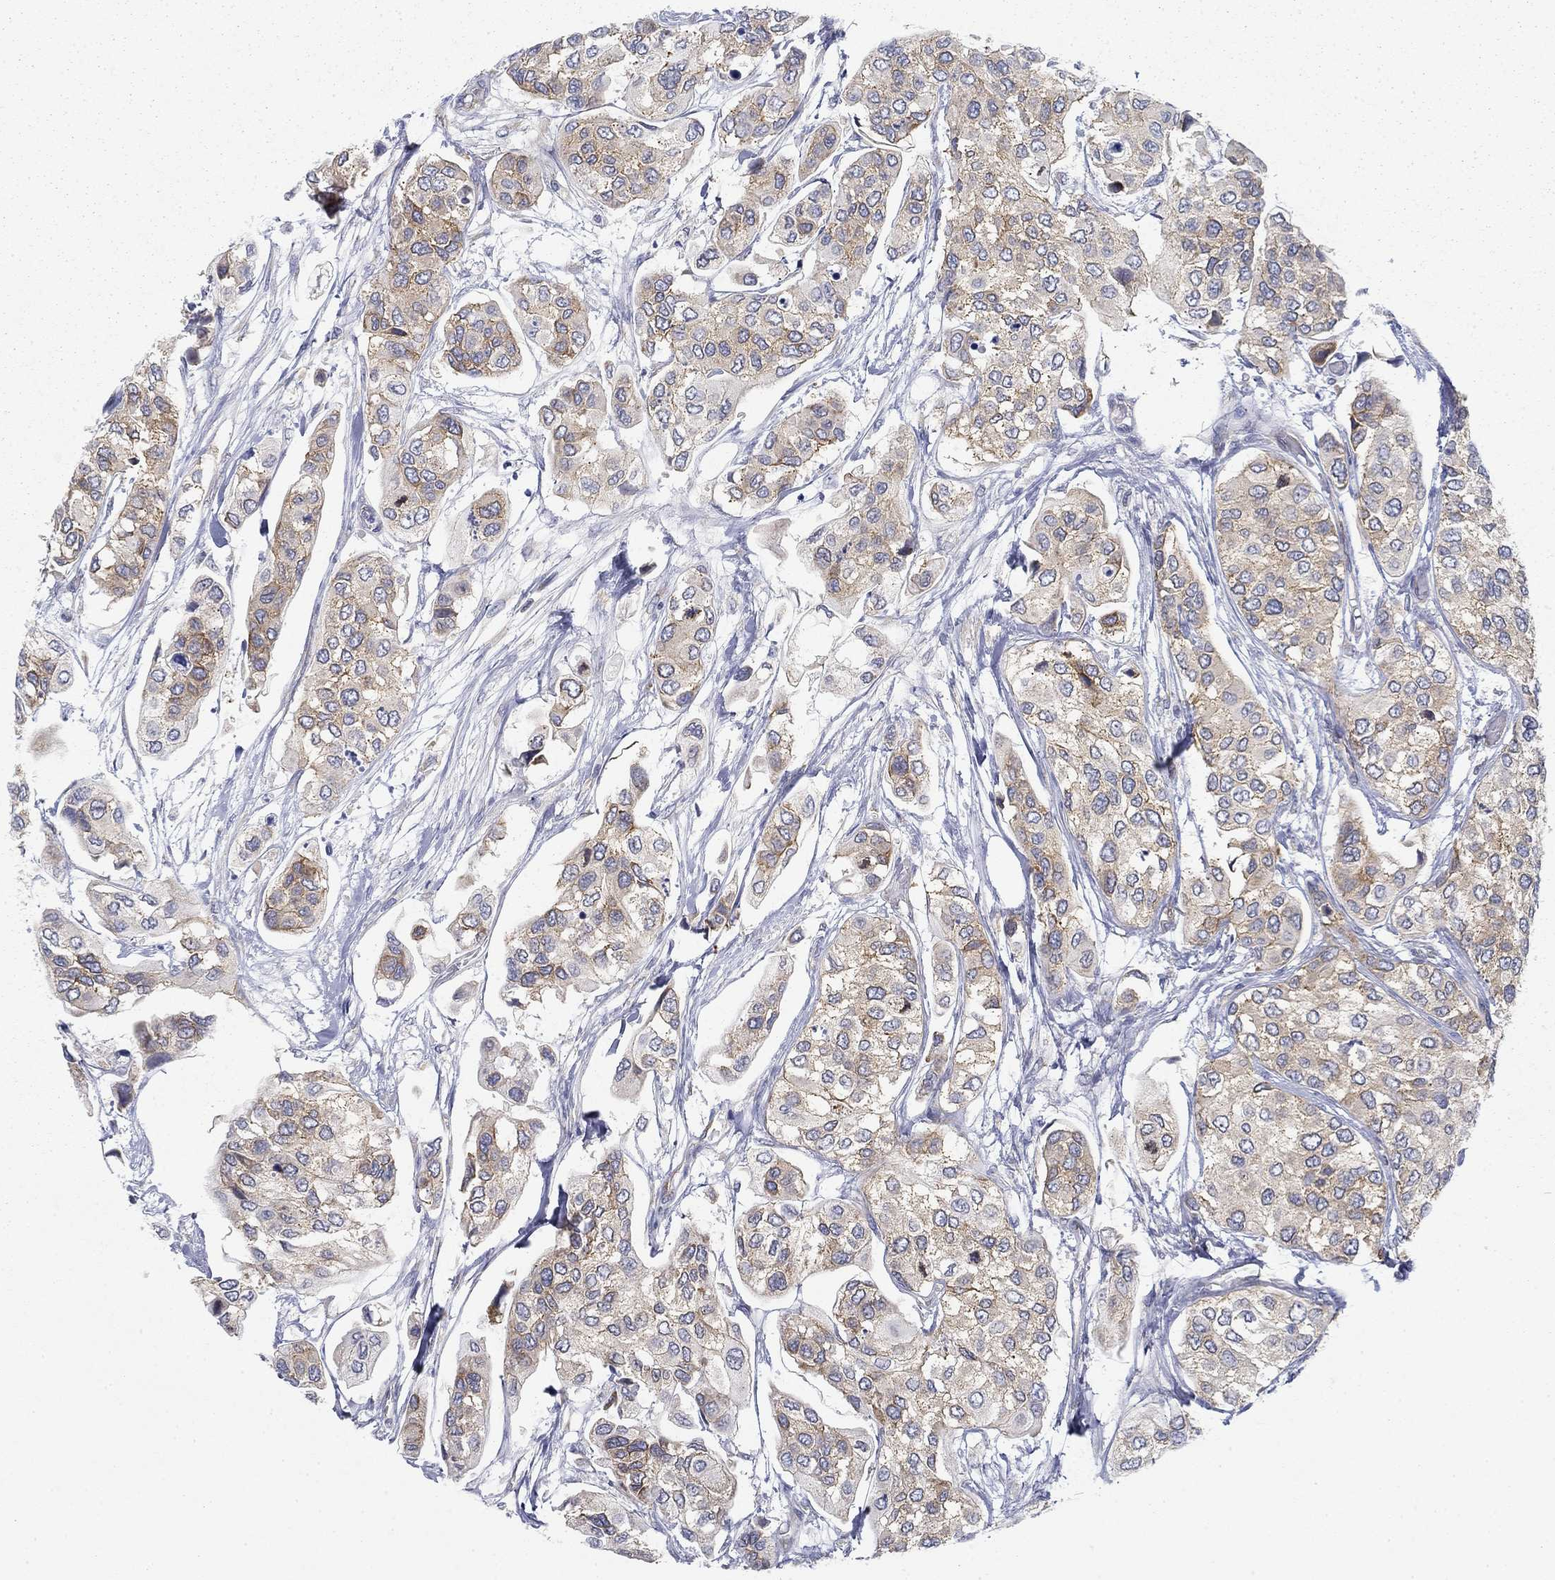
{"staining": {"intensity": "weak", "quantity": ">75%", "location": "cytoplasmic/membranous"}, "tissue": "urothelial cancer", "cell_type": "Tumor cells", "image_type": "cancer", "snomed": [{"axis": "morphology", "description": "Urothelial carcinoma, High grade"}, {"axis": "topography", "description": "Urinary bladder"}], "caption": "Immunohistochemical staining of high-grade urothelial carcinoma demonstrates low levels of weak cytoplasmic/membranous positivity in about >75% of tumor cells.", "gene": "FXR1", "patient": {"sex": "male", "age": 77}}